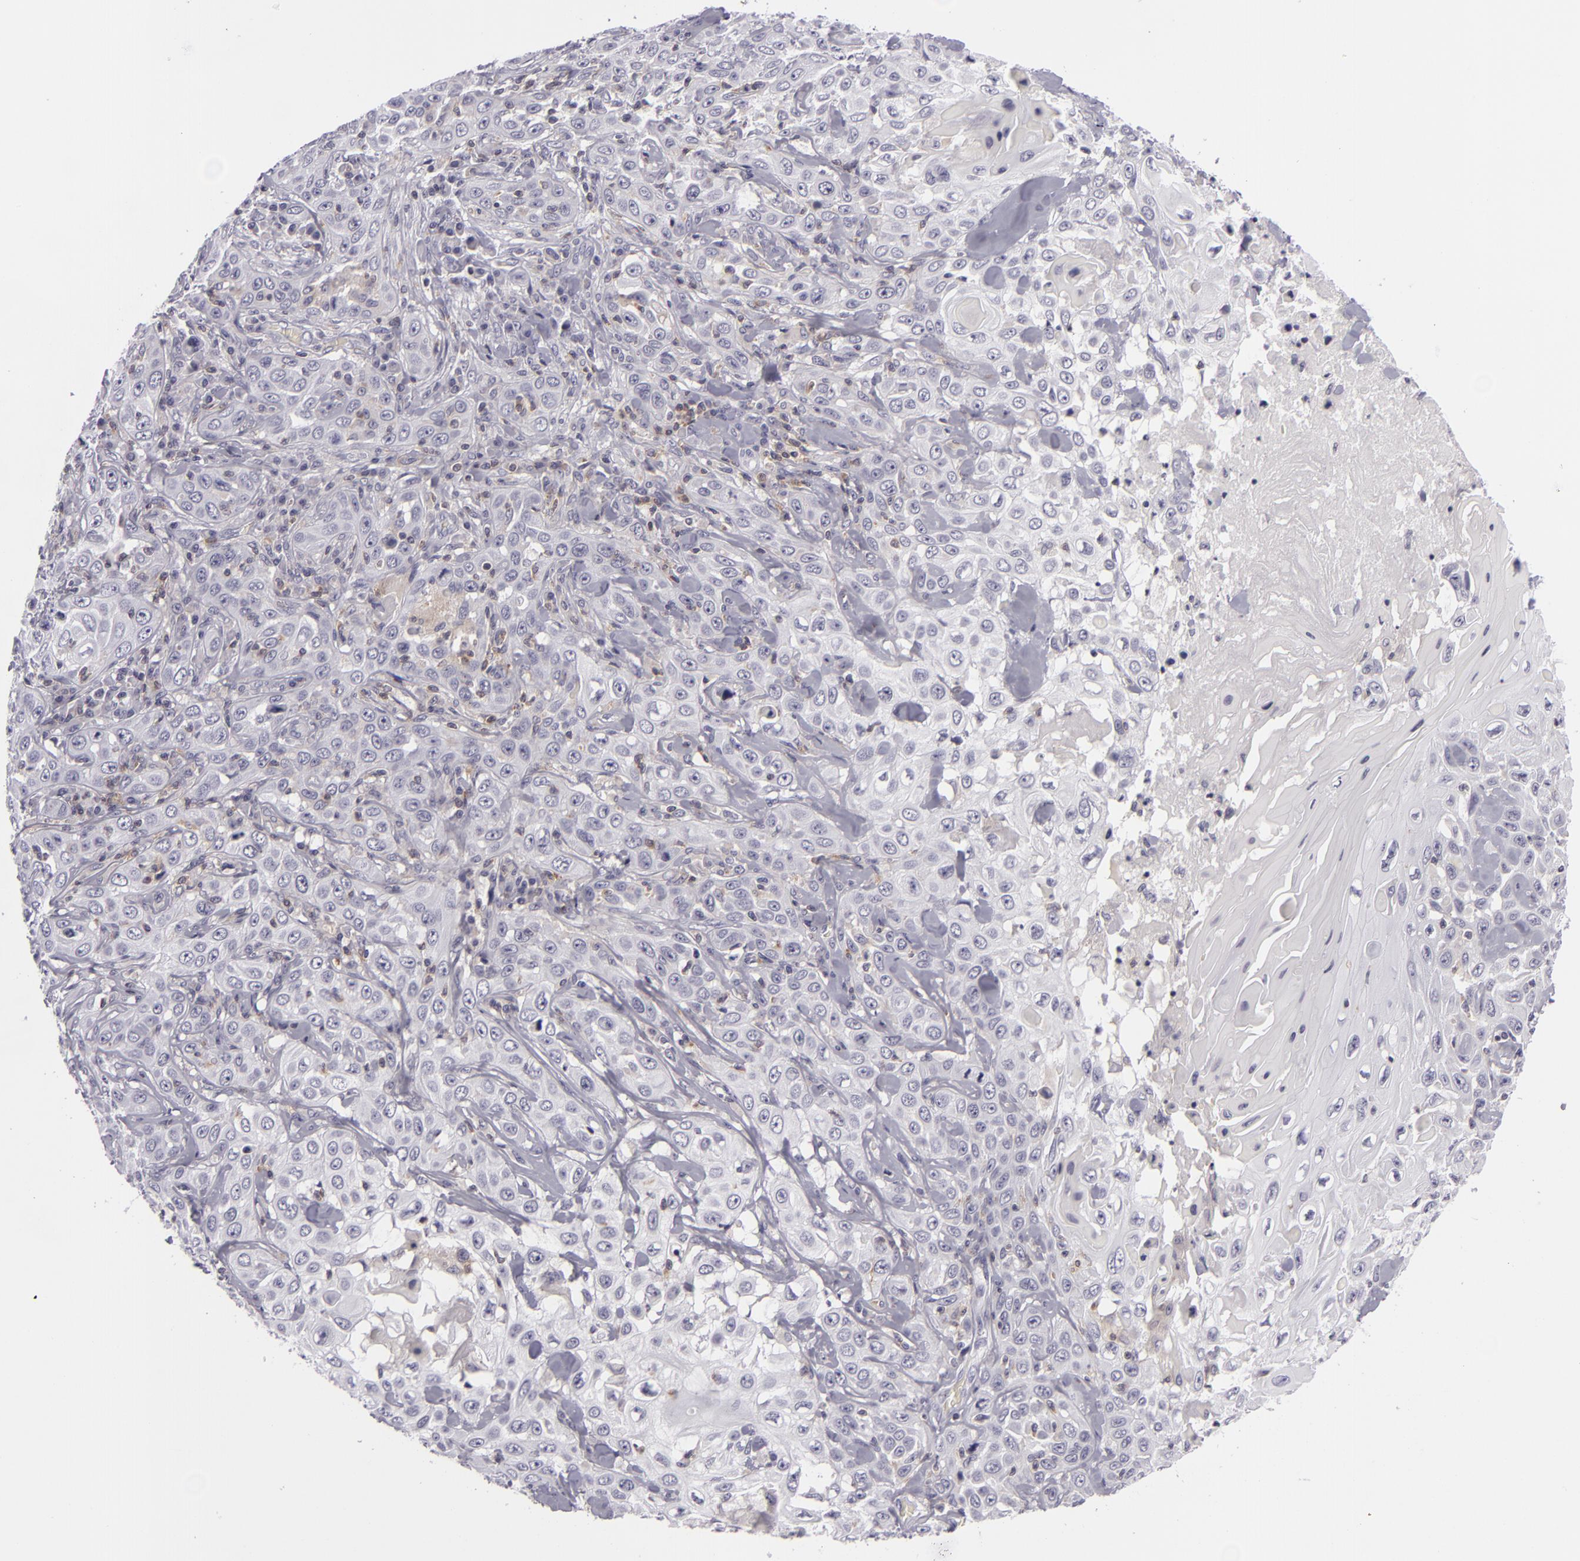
{"staining": {"intensity": "negative", "quantity": "none", "location": "none"}, "tissue": "skin cancer", "cell_type": "Tumor cells", "image_type": "cancer", "snomed": [{"axis": "morphology", "description": "Squamous cell carcinoma, NOS"}, {"axis": "topography", "description": "Skin"}], "caption": "This is an immunohistochemistry (IHC) histopathology image of skin cancer. There is no staining in tumor cells.", "gene": "KCNAB2", "patient": {"sex": "male", "age": 84}}